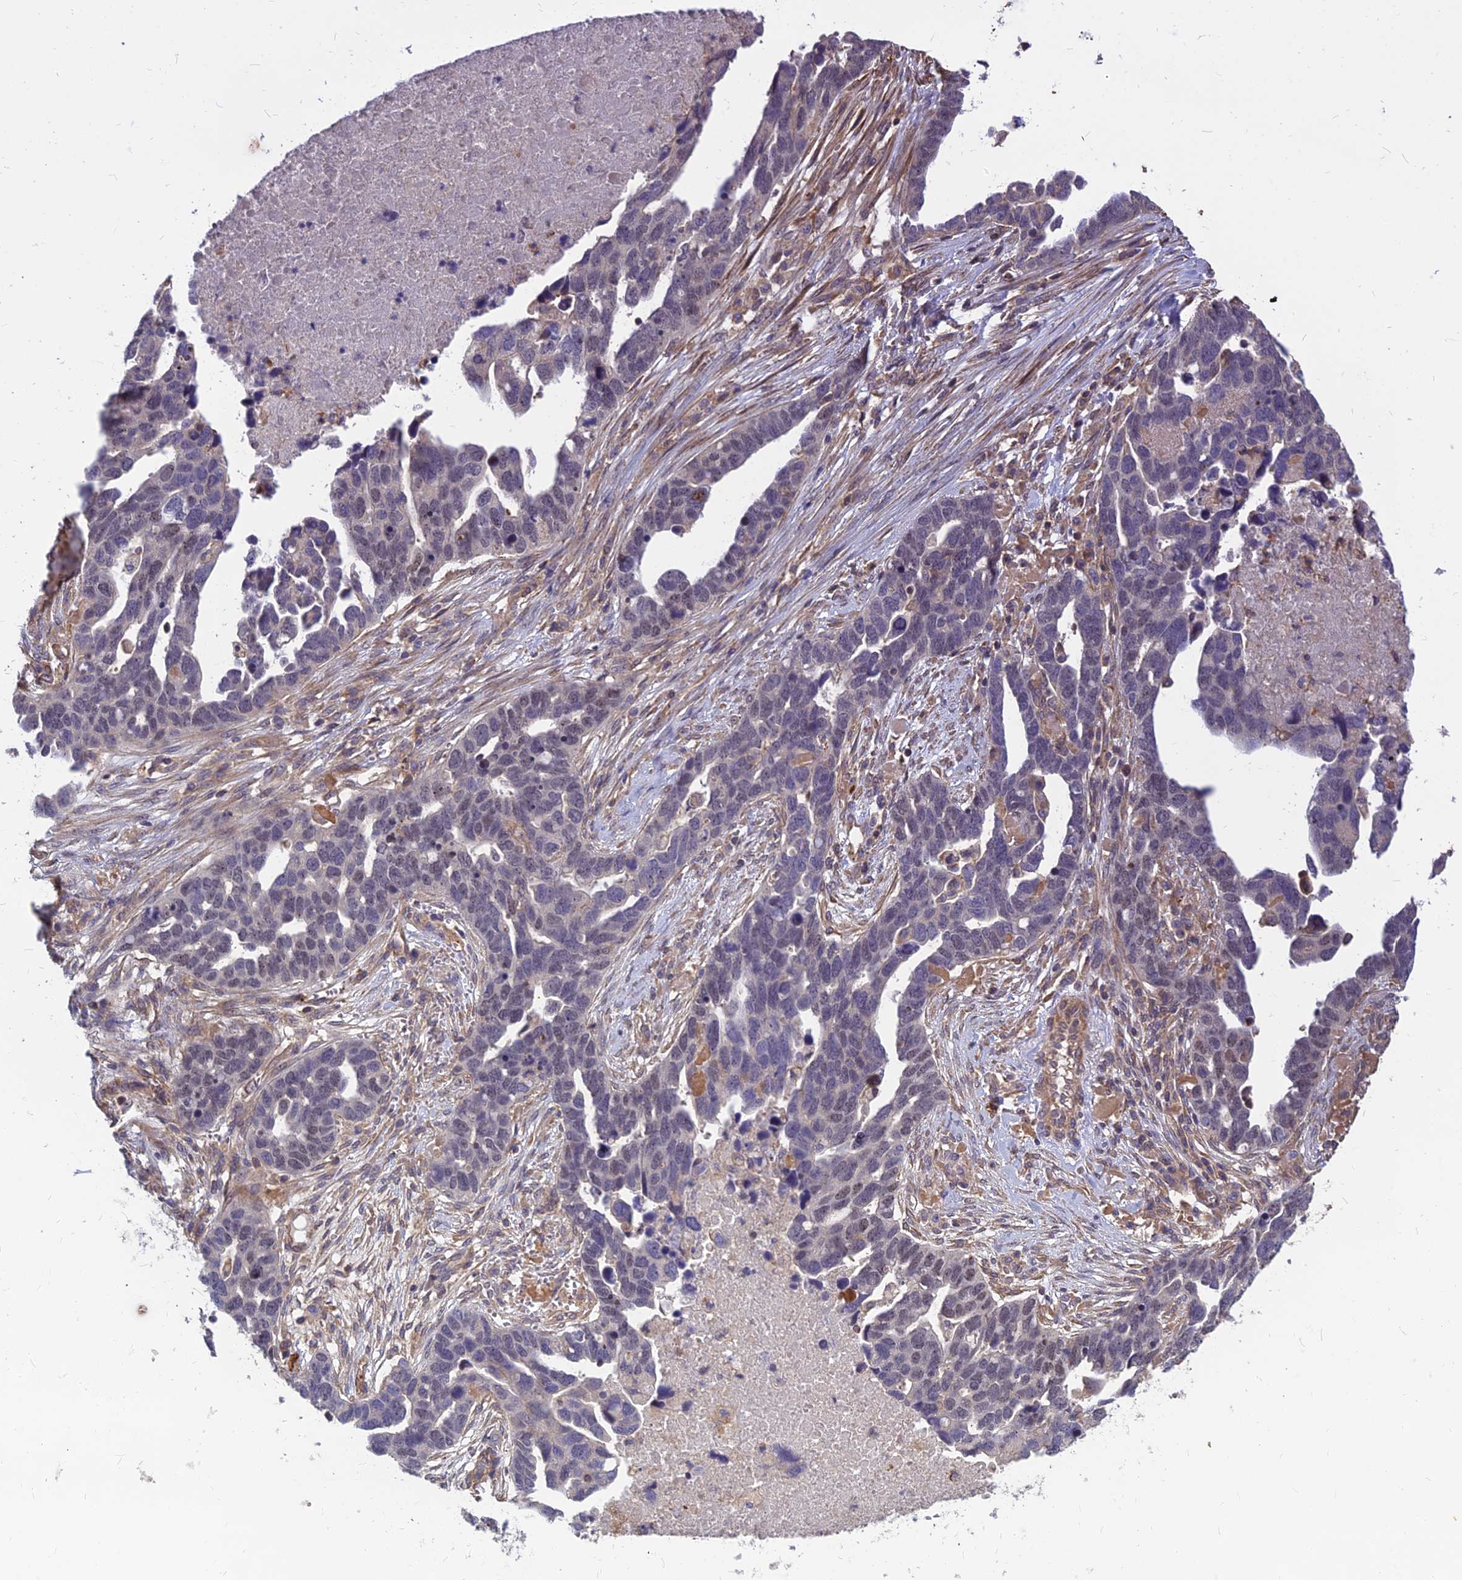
{"staining": {"intensity": "negative", "quantity": "none", "location": "none"}, "tissue": "ovarian cancer", "cell_type": "Tumor cells", "image_type": "cancer", "snomed": [{"axis": "morphology", "description": "Cystadenocarcinoma, serous, NOS"}, {"axis": "topography", "description": "Ovary"}], "caption": "A histopathology image of human ovarian cancer is negative for staining in tumor cells.", "gene": "TCEA3", "patient": {"sex": "female", "age": 54}}